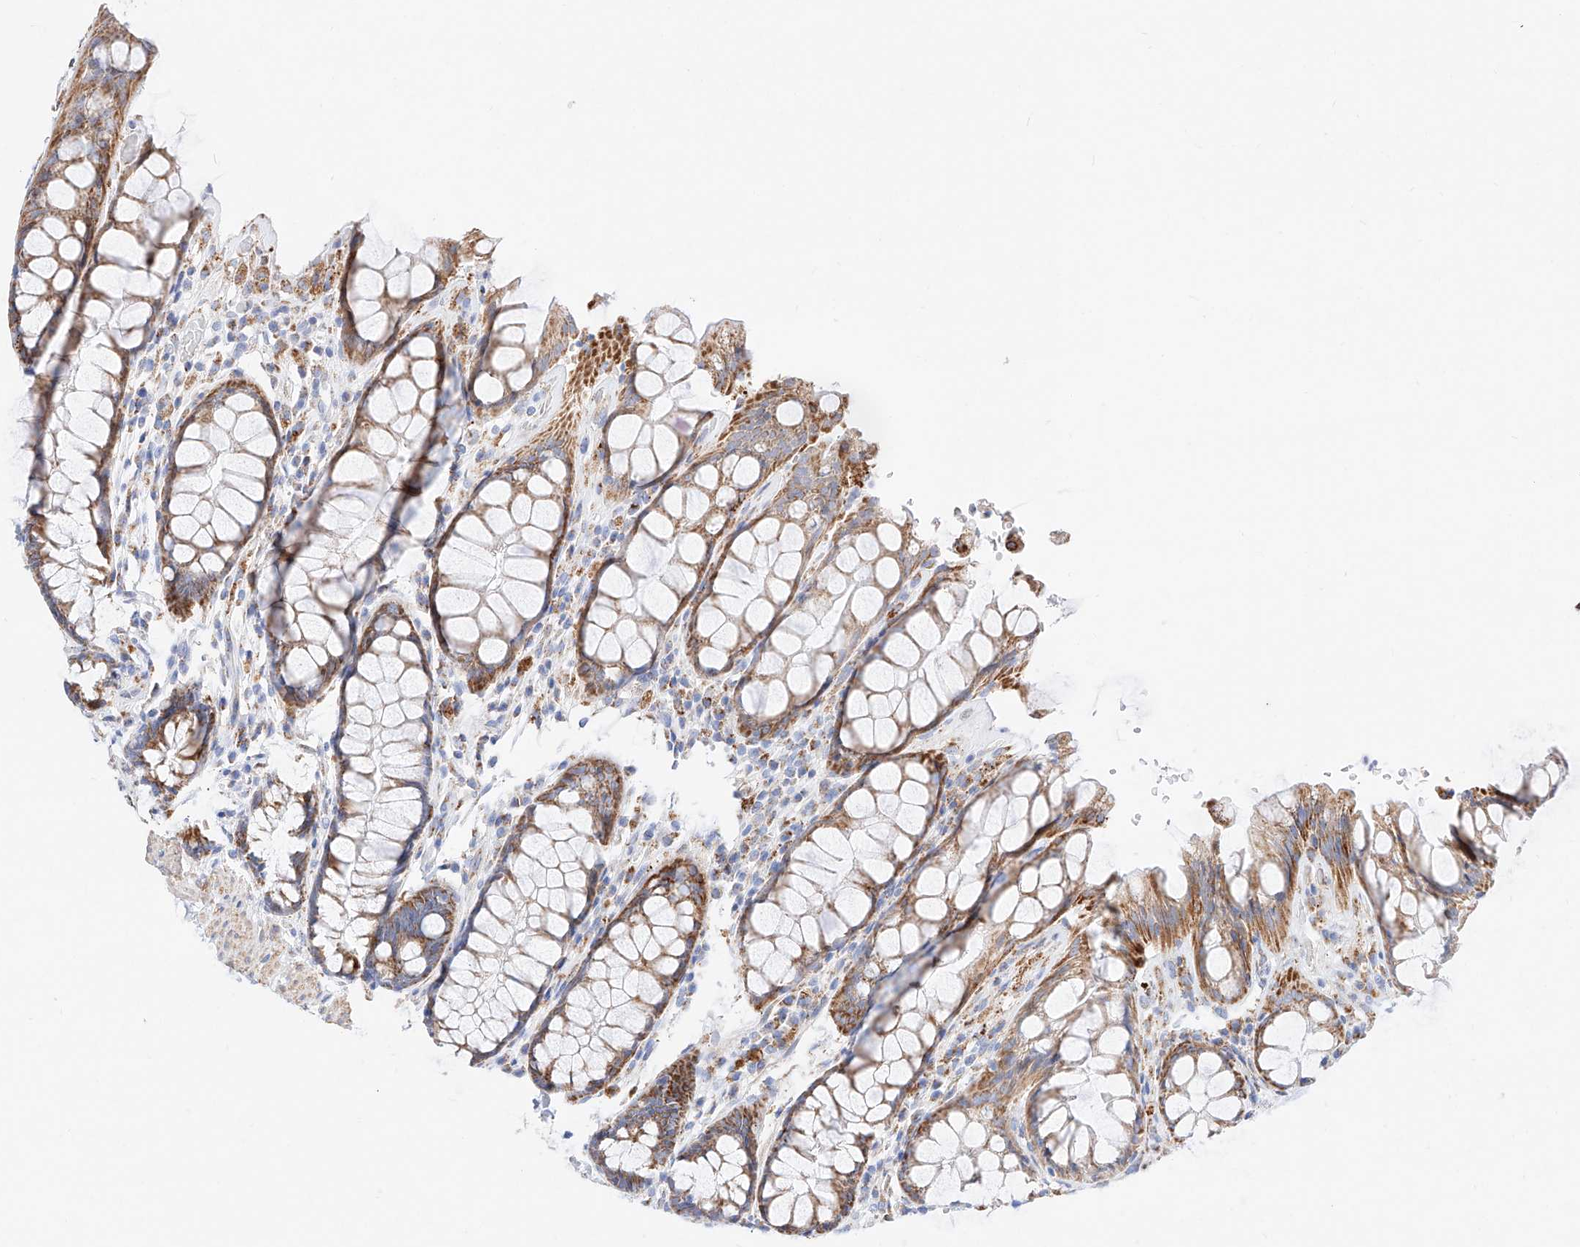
{"staining": {"intensity": "moderate", "quantity": ">75%", "location": "cytoplasmic/membranous"}, "tissue": "rectum", "cell_type": "Glandular cells", "image_type": "normal", "snomed": [{"axis": "morphology", "description": "Normal tissue, NOS"}, {"axis": "topography", "description": "Rectum"}], "caption": "High-magnification brightfield microscopy of benign rectum stained with DAB (brown) and counterstained with hematoxylin (blue). glandular cells exhibit moderate cytoplasmic/membranous staining is seen in approximately>75% of cells. (DAB (3,3'-diaminobenzidine) IHC with brightfield microscopy, high magnification).", "gene": "C6orf62", "patient": {"sex": "male", "age": 64}}